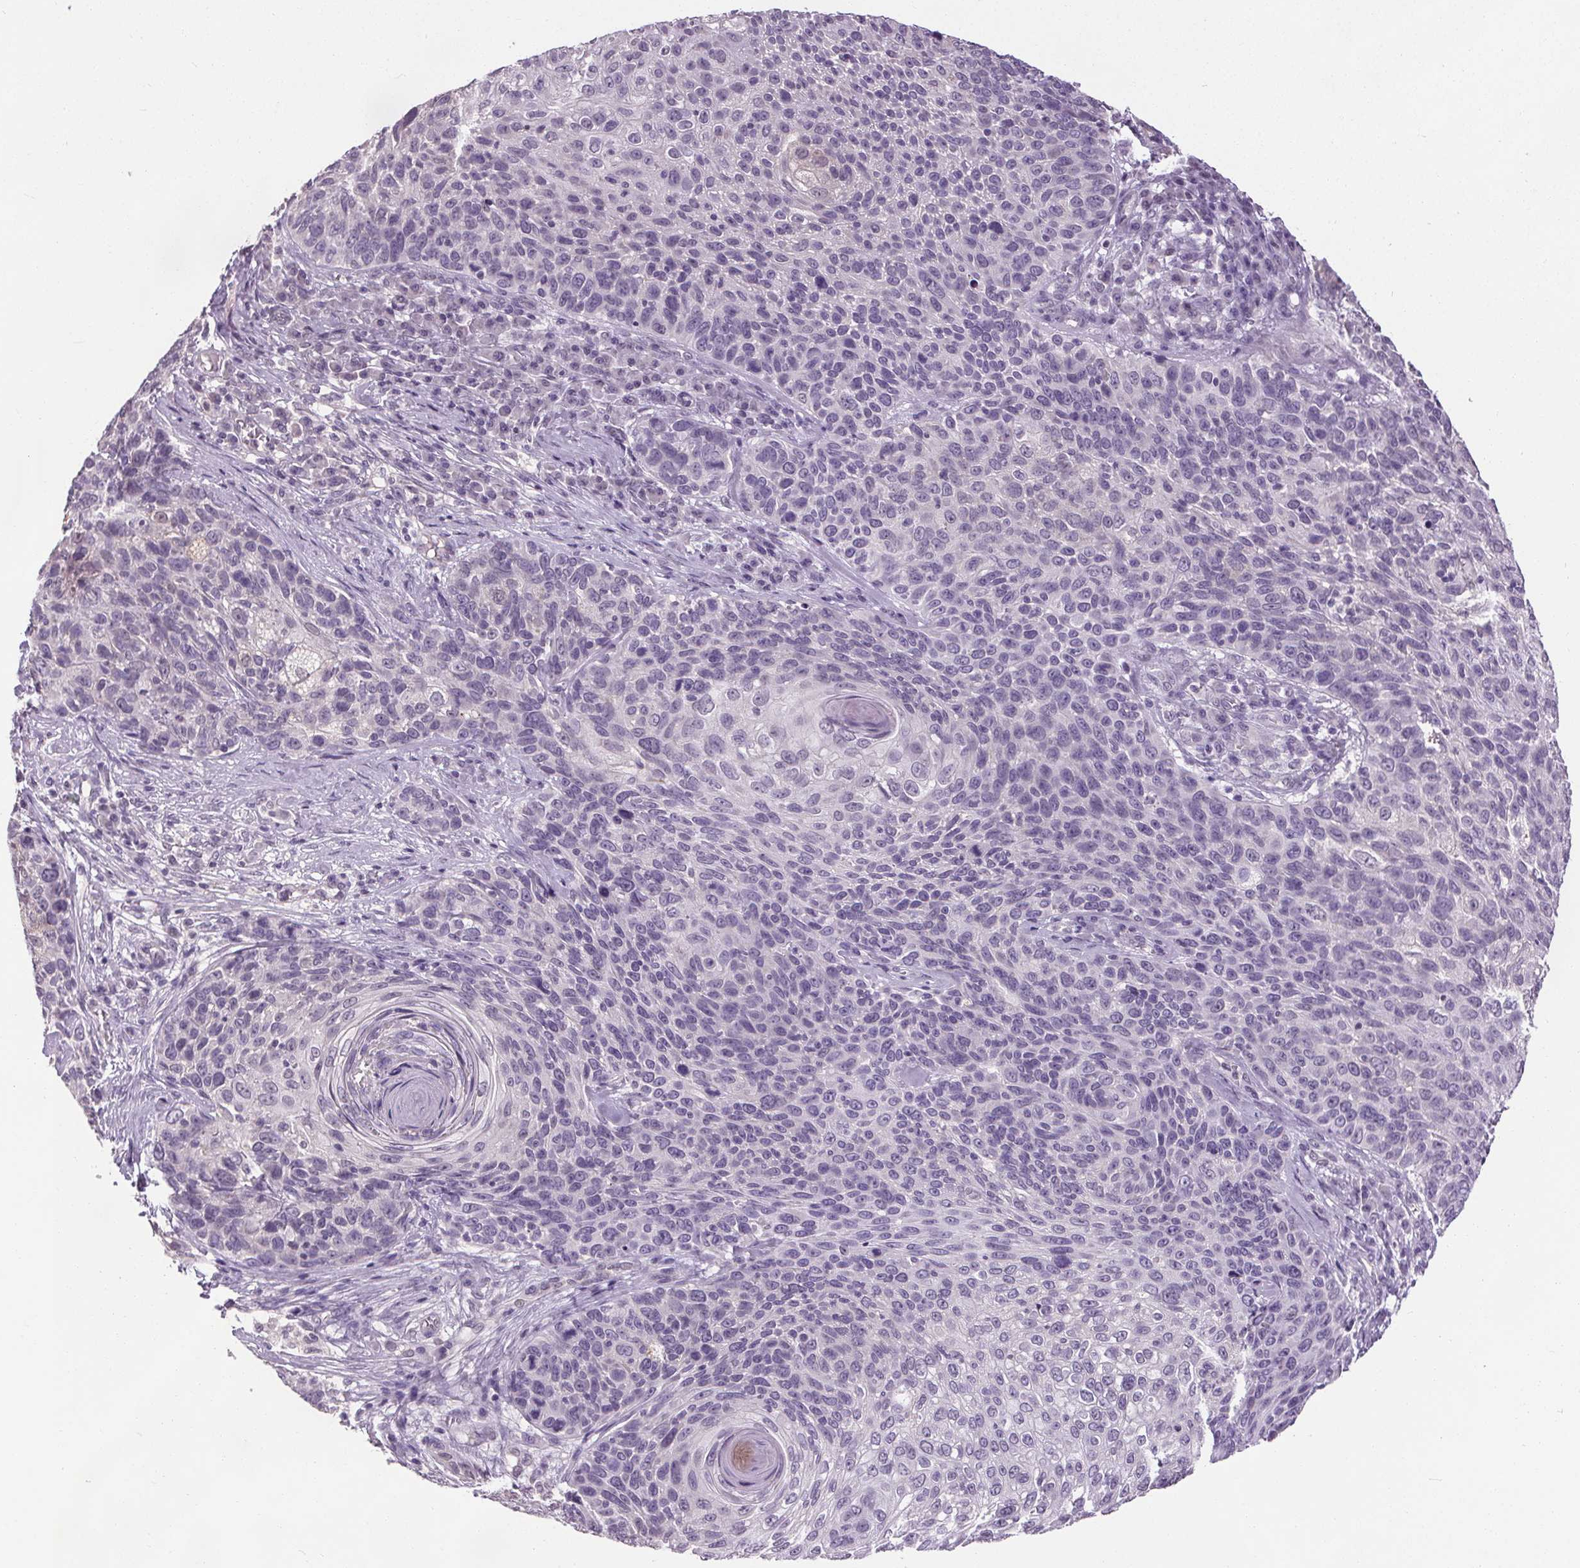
{"staining": {"intensity": "negative", "quantity": "none", "location": "none"}, "tissue": "skin cancer", "cell_type": "Tumor cells", "image_type": "cancer", "snomed": [{"axis": "morphology", "description": "Squamous cell carcinoma, NOS"}, {"axis": "topography", "description": "Skin"}], "caption": "Immunohistochemistry (IHC) image of neoplastic tissue: skin cancer stained with DAB (3,3'-diaminobenzidine) demonstrates no significant protein expression in tumor cells.", "gene": "SLC2A9", "patient": {"sex": "male", "age": 92}}